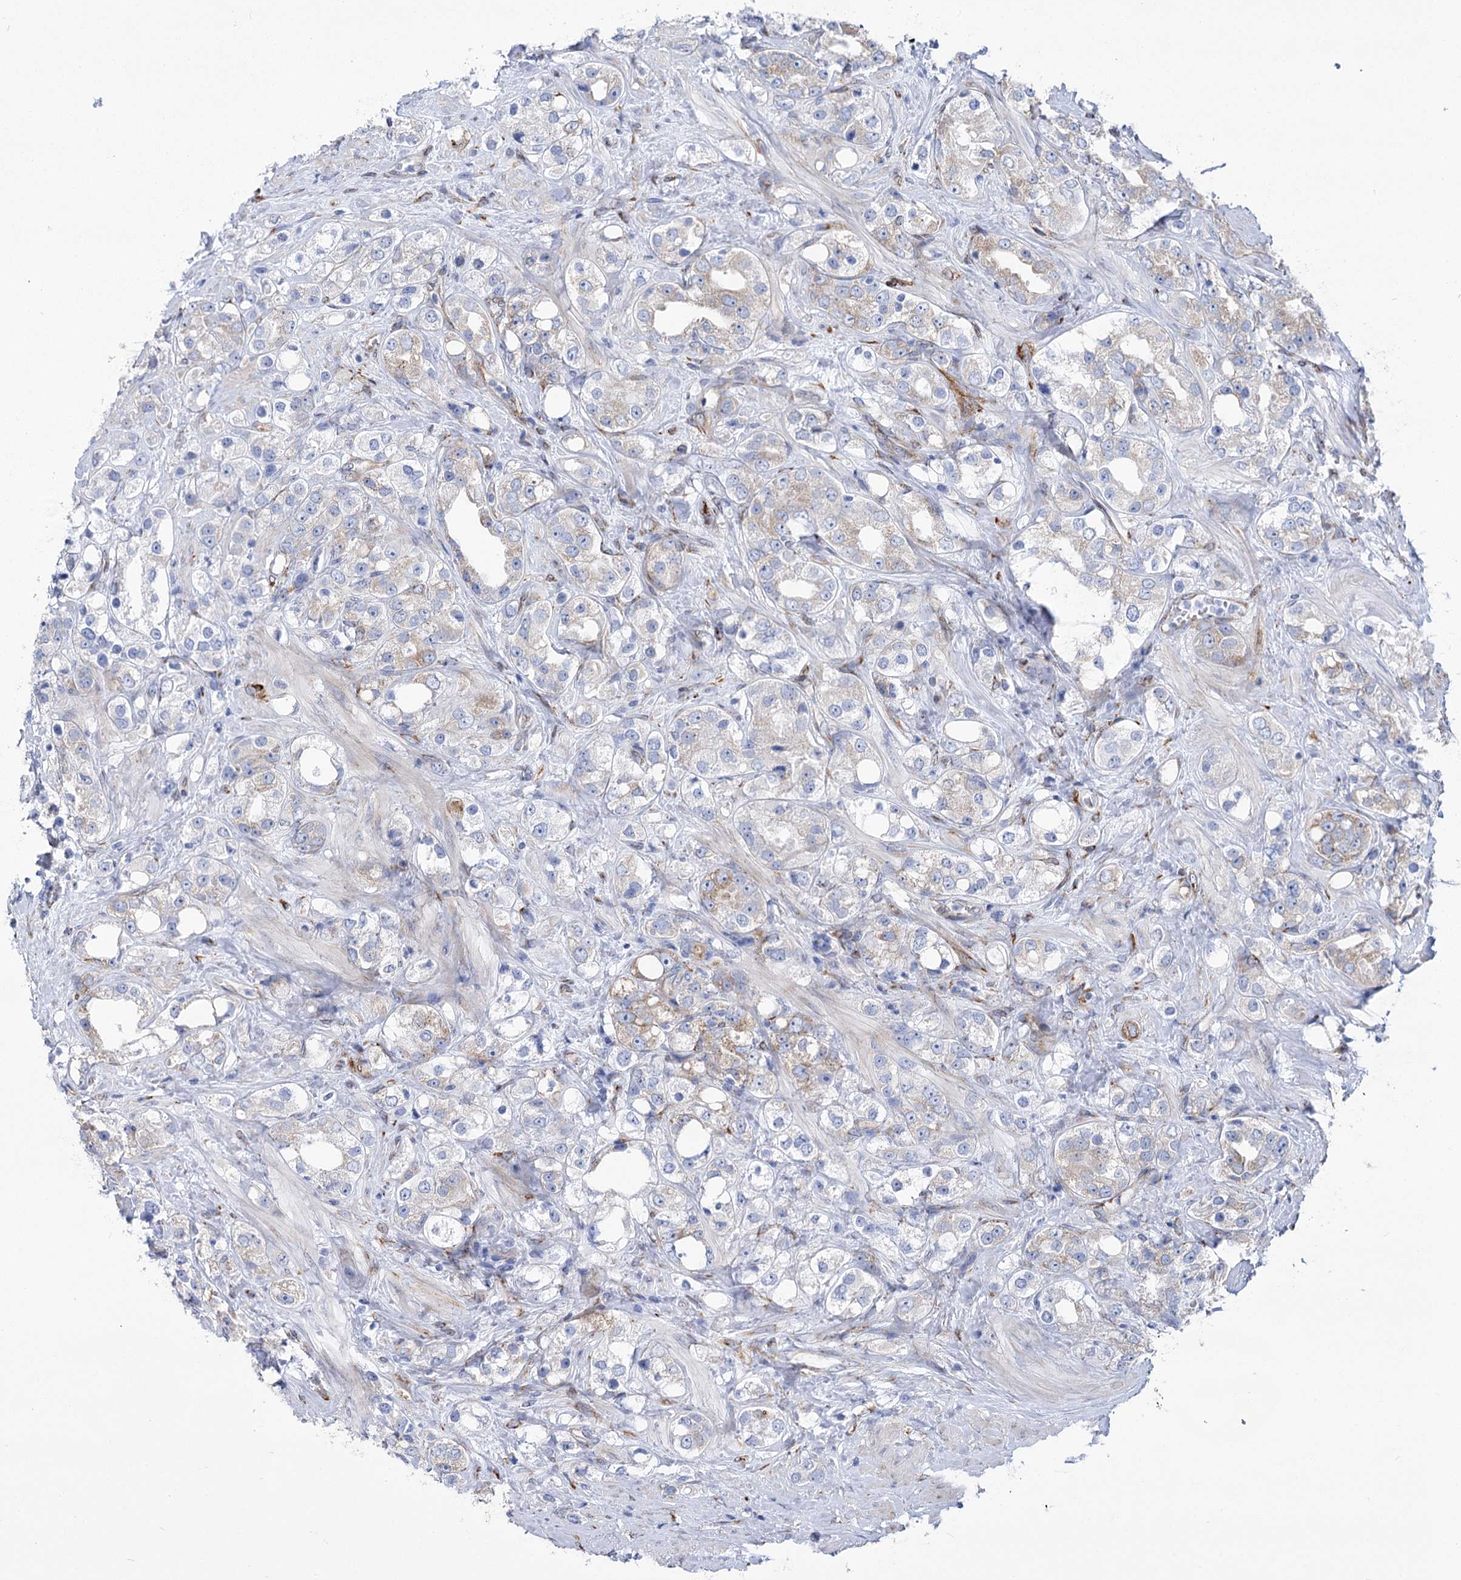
{"staining": {"intensity": "weak", "quantity": "<25%", "location": "cytoplasmic/membranous"}, "tissue": "prostate cancer", "cell_type": "Tumor cells", "image_type": "cancer", "snomed": [{"axis": "morphology", "description": "Adenocarcinoma, NOS"}, {"axis": "topography", "description": "Prostate"}], "caption": "A photomicrograph of prostate cancer (adenocarcinoma) stained for a protein reveals no brown staining in tumor cells.", "gene": "YTHDC2", "patient": {"sex": "male", "age": 79}}